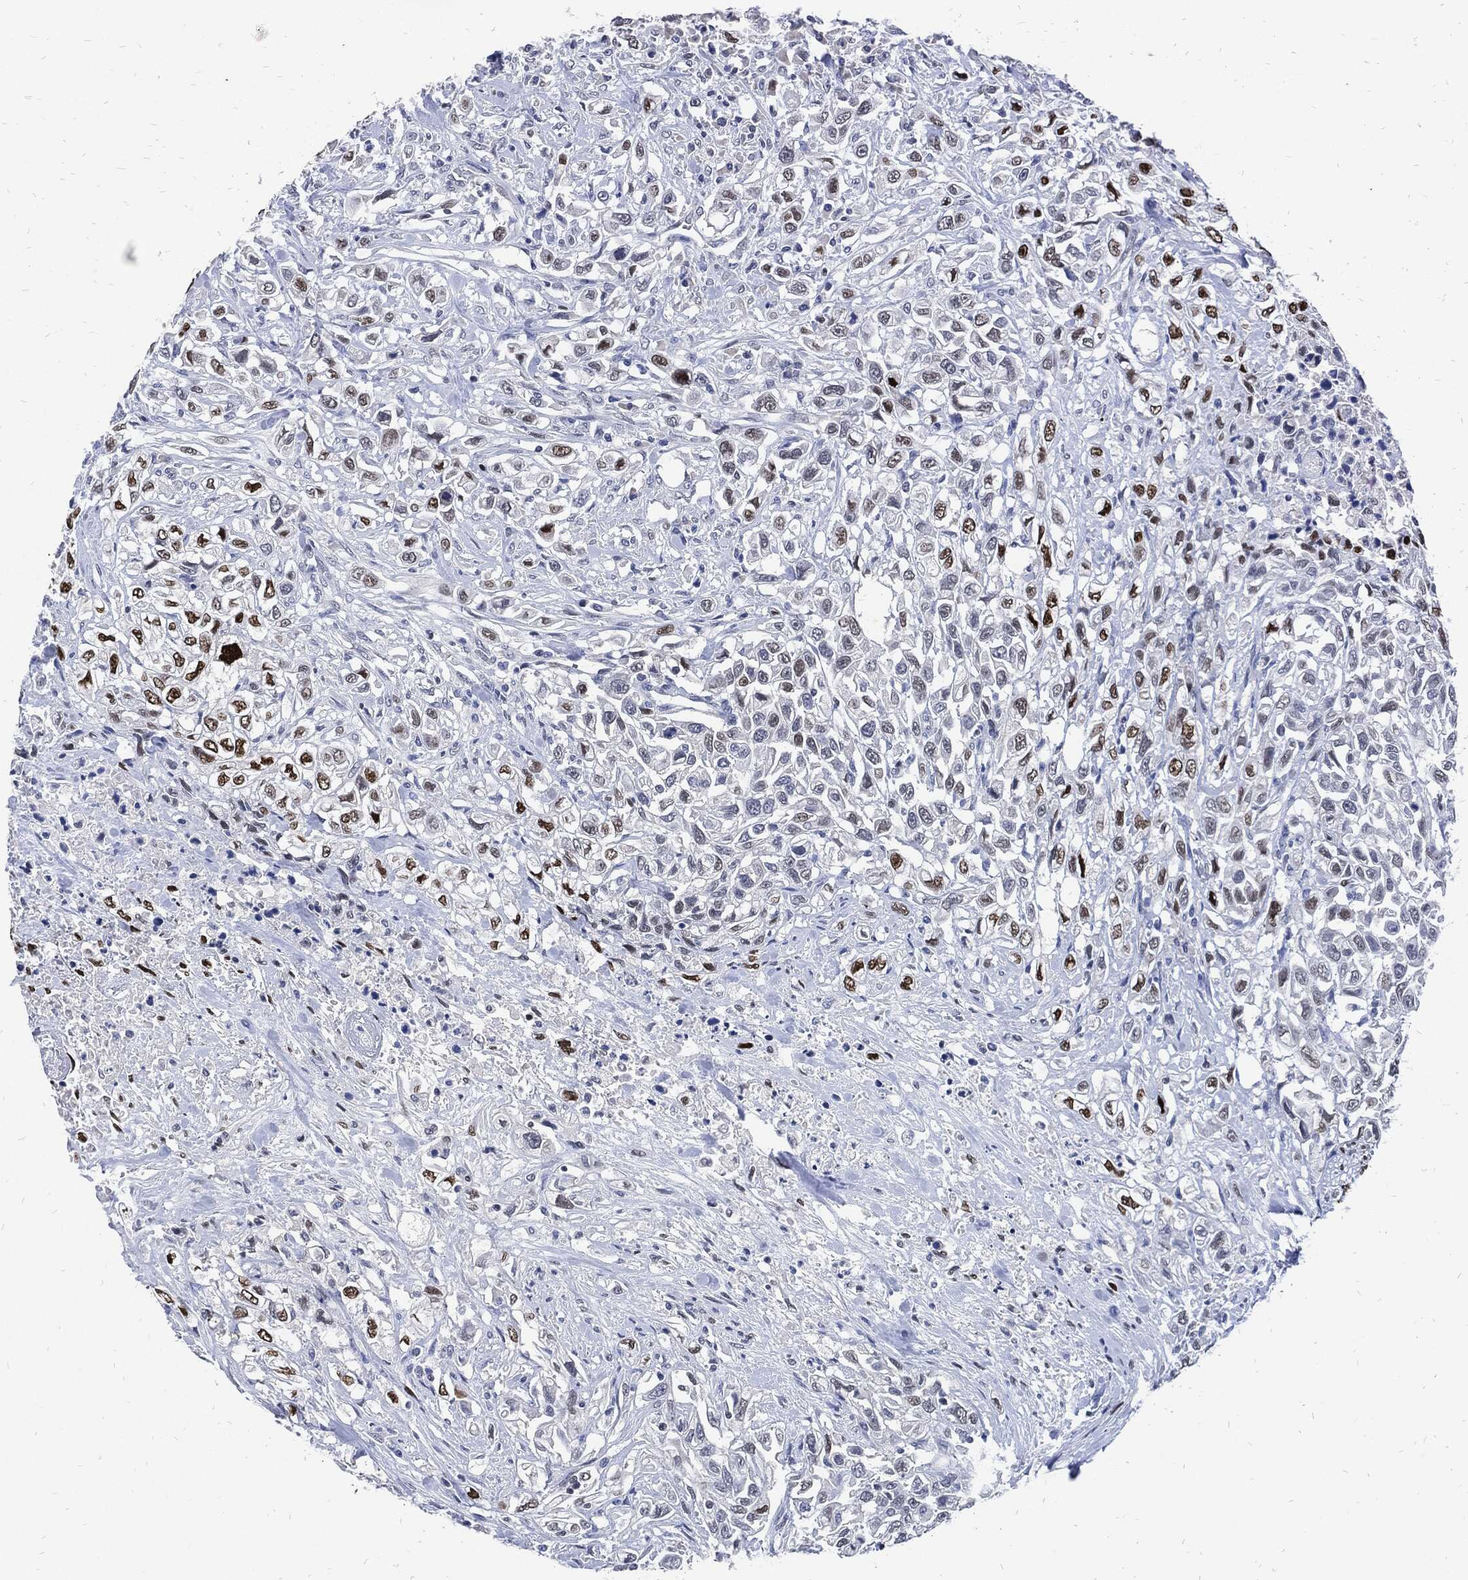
{"staining": {"intensity": "strong", "quantity": "<25%", "location": "nuclear"}, "tissue": "urothelial cancer", "cell_type": "Tumor cells", "image_type": "cancer", "snomed": [{"axis": "morphology", "description": "Urothelial carcinoma, High grade"}, {"axis": "topography", "description": "Urinary bladder"}], "caption": "High-grade urothelial carcinoma stained for a protein (brown) exhibits strong nuclear positive staining in approximately <25% of tumor cells.", "gene": "JUN", "patient": {"sex": "female", "age": 56}}